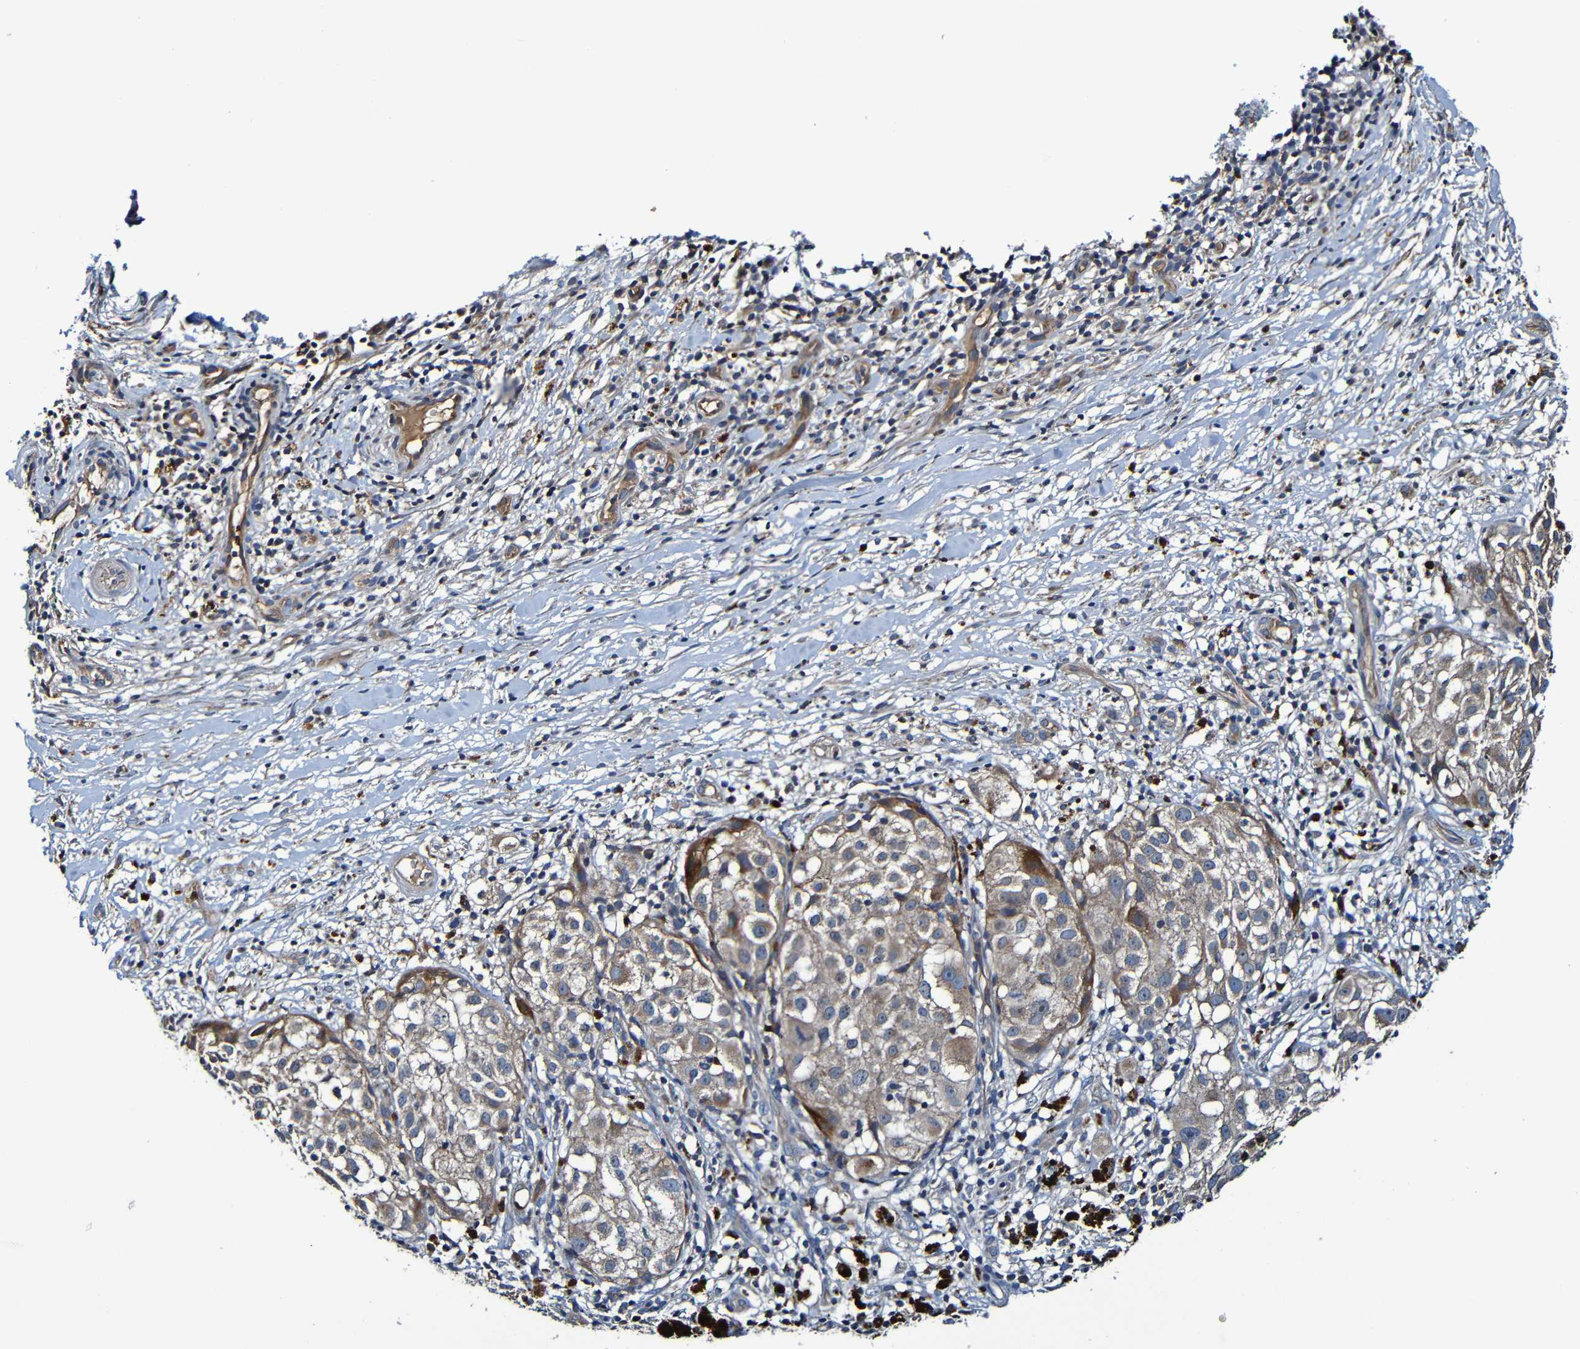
{"staining": {"intensity": "weak", "quantity": "25%-75%", "location": "cytoplasmic/membranous"}, "tissue": "melanoma", "cell_type": "Tumor cells", "image_type": "cancer", "snomed": [{"axis": "morphology", "description": "Necrosis, NOS"}, {"axis": "morphology", "description": "Malignant melanoma, NOS"}, {"axis": "topography", "description": "Skin"}], "caption": "Immunohistochemical staining of melanoma reveals low levels of weak cytoplasmic/membranous protein positivity in about 25%-75% of tumor cells.", "gene": "ADAM15", "patient": {"sex": "female", "age": 87}}